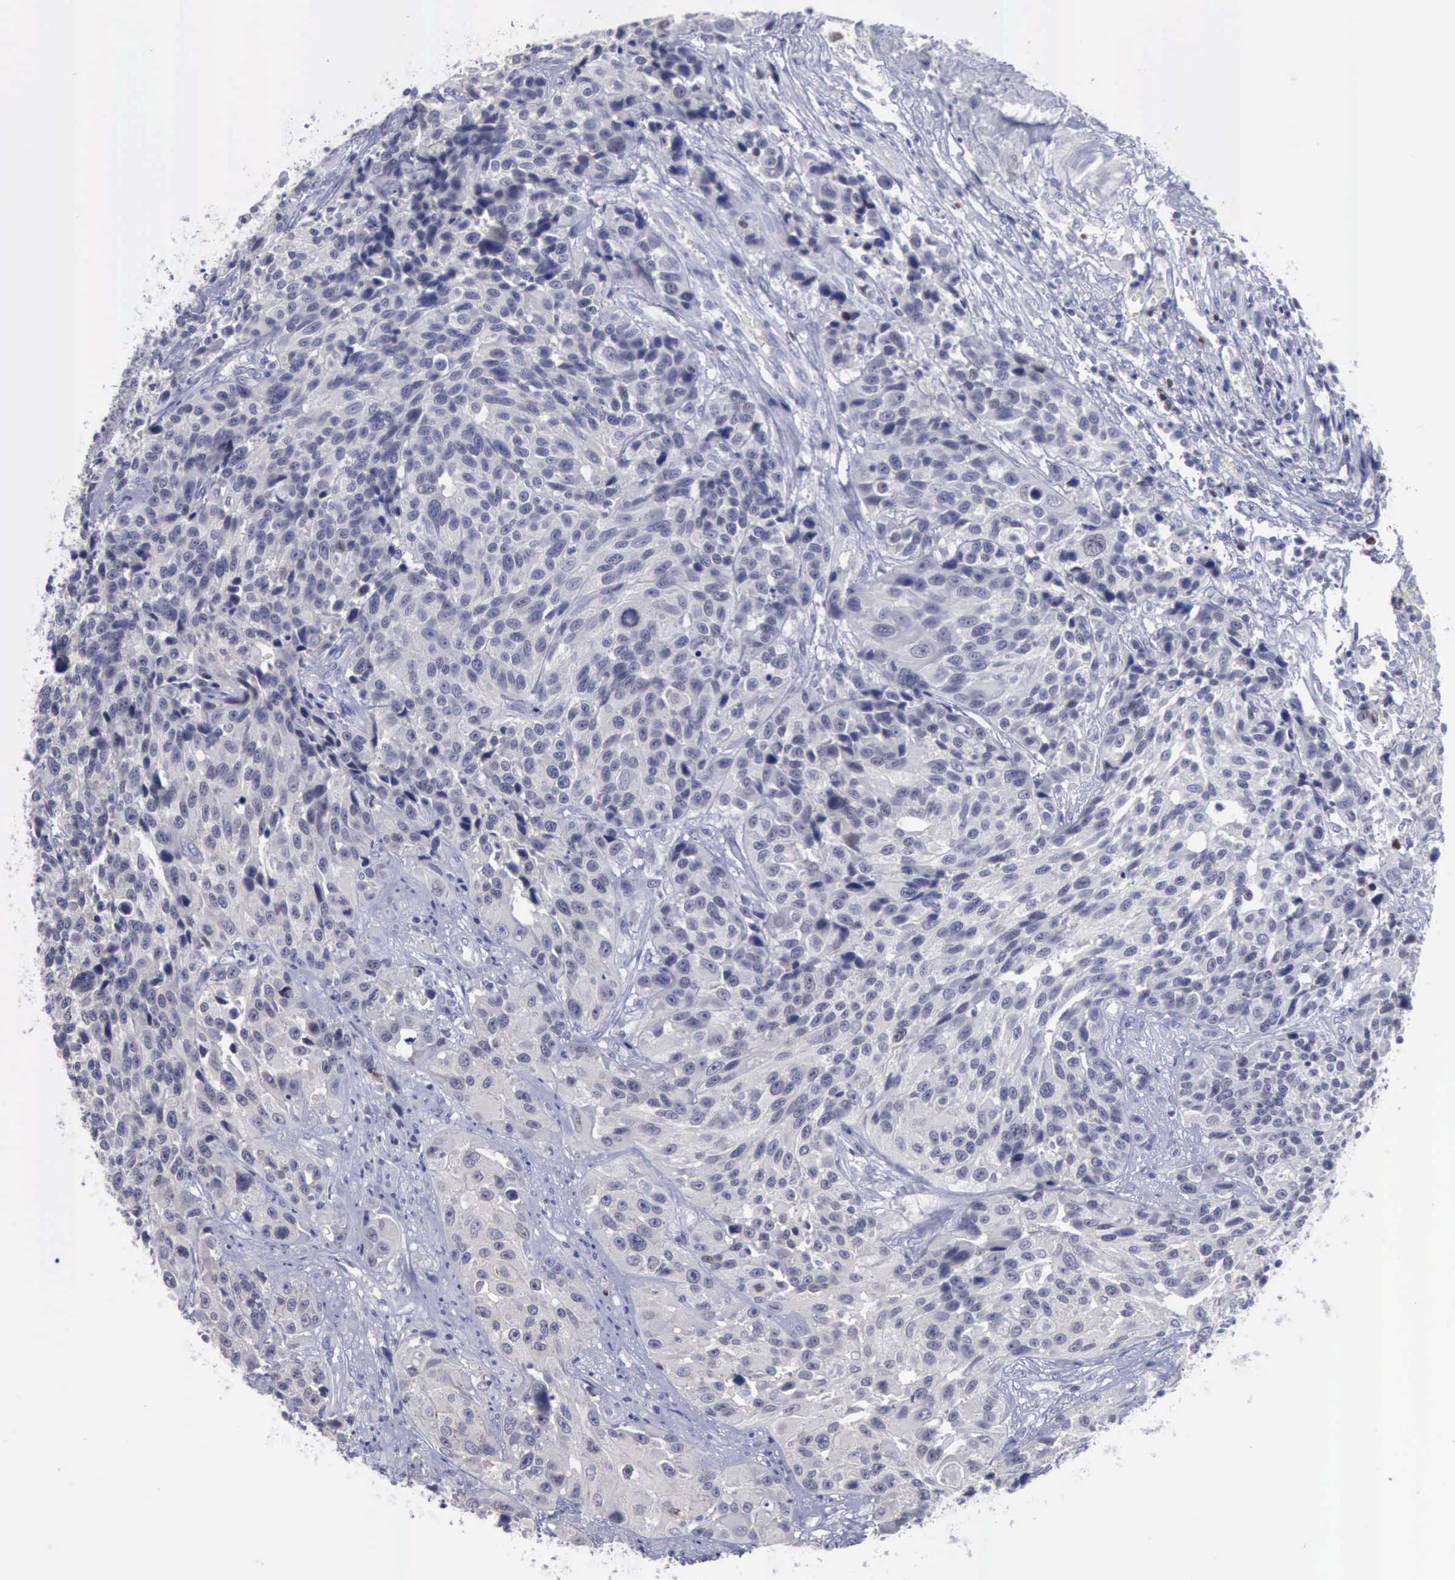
{"staining": {"intensity": "negative", "quantity": "none", "location": "none"}, "tissue": "urothelial cancer", "cell_type": "Tumor cells", "image_type": "cancer", "snomed": [{"axis": "morphology", "description": "Urothelial carcinoma, High grade"}, {"axis": "topography", "description": "Urinary bladder"}], "caption": "Immunohistochemical staining of human urothelial carcinoma (high-grade) demonstrates no significant positivity in tumor cells. The staining is performed using DAB (3,3'-diaminobenzidine) brown chromogen with nuclei counter-stained in using hematoxylin.", "gene": "SATB2", "patient": {"sex": "female", "age": 81}}